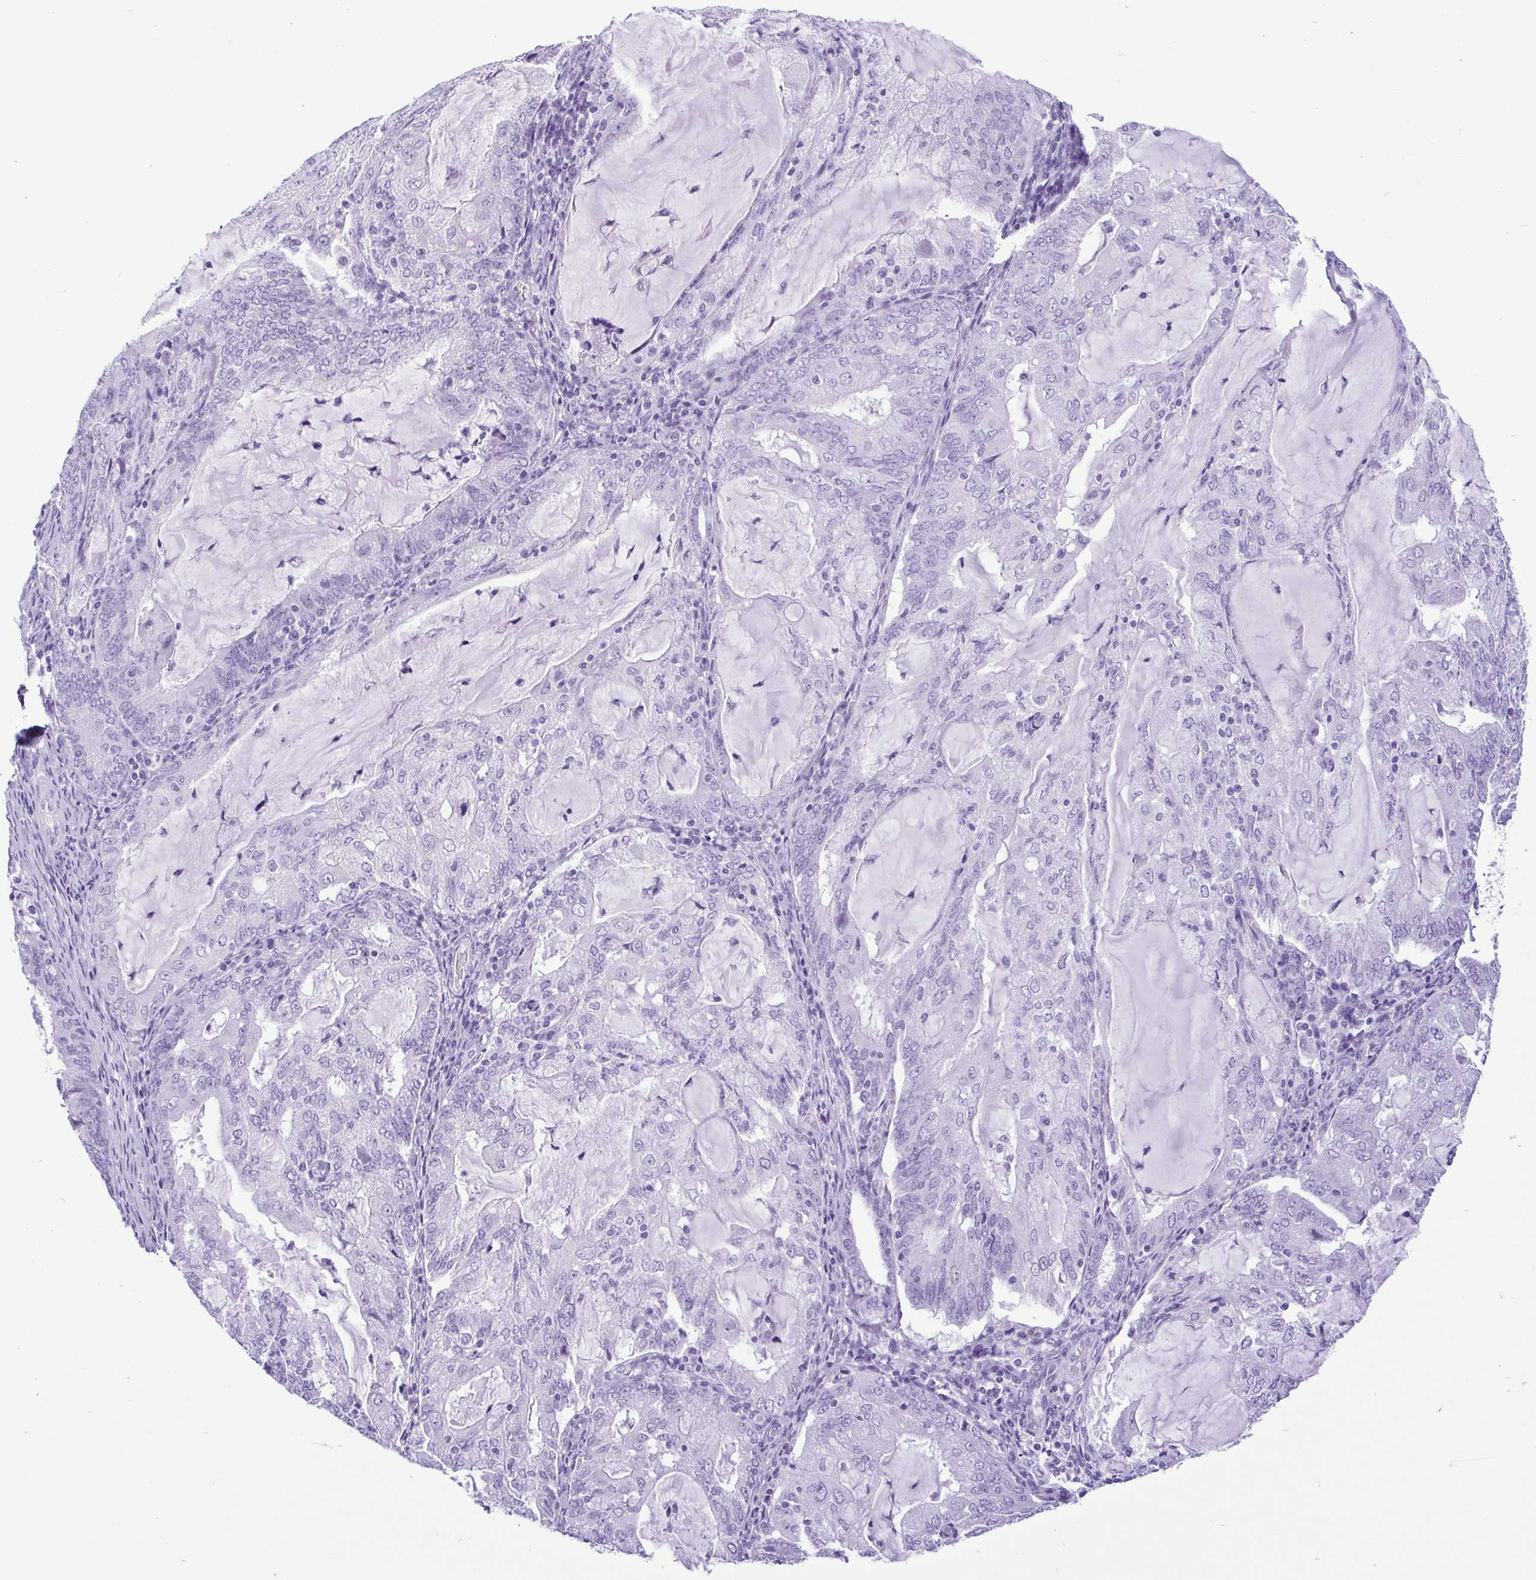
{"staining": {"intensity": "negative", "quantity": "none", "location": "none"}, "tissue": "endometrial cancer", "cell_type": "Tumor cells", "image_type": "cancer", "snomed": [{"axis": "morphology", "description": "Adenocarcinoma, NOS"}, {"axis": "topography", "description": "Endometrium"}], "caption": "Histopathology image shows no significant protein expression in tumor cells of endometrial cancer.", "gene": "SPATA16", "patient": {"sex": "female", "age": 81}}